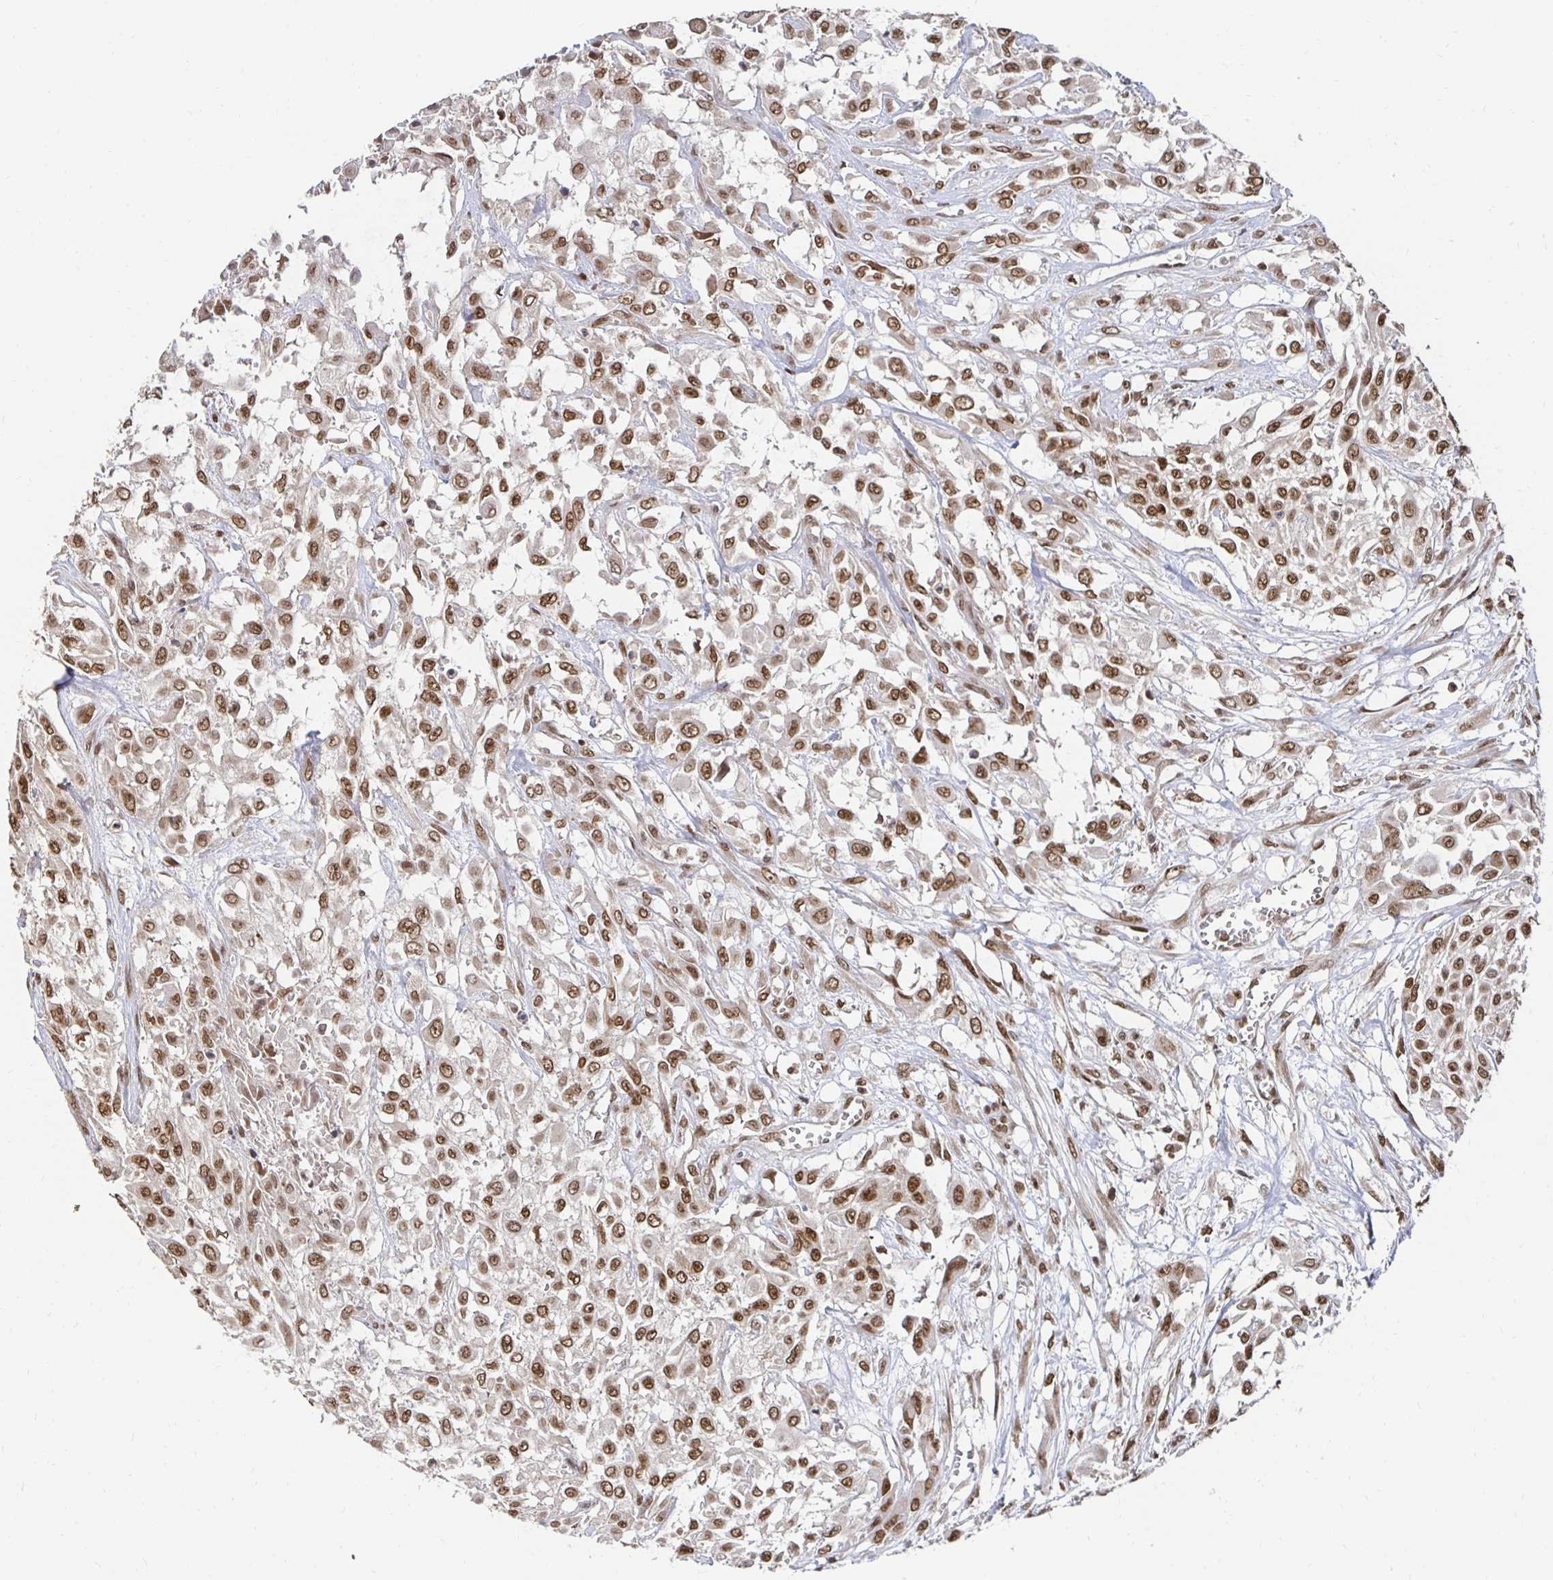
{"staining": {"intensity": "moderate", "quantity": ">75%", "location": "nuclear"}, "tissue": "urothelial cancer", "cell_type": "Tumor cells", "image_type": "cancer", "snomed": [{"axis": "morphology", "description": "Urothelial carcinoma, High grade"}, {"axis": "topography", "description": "Urinary bladder"}], "caption": "Tumor cells exhibit medium levels of moderate nuclear positivity in about >75% of cells in human high-grade urothelial carcinoma. (Stains: DAB in brown, nuclei in blue, Microscopy: brightfield microscopy at high magnification).", "gene": "GTF3C6", "patient": {"sex": "male", "age": 57}}